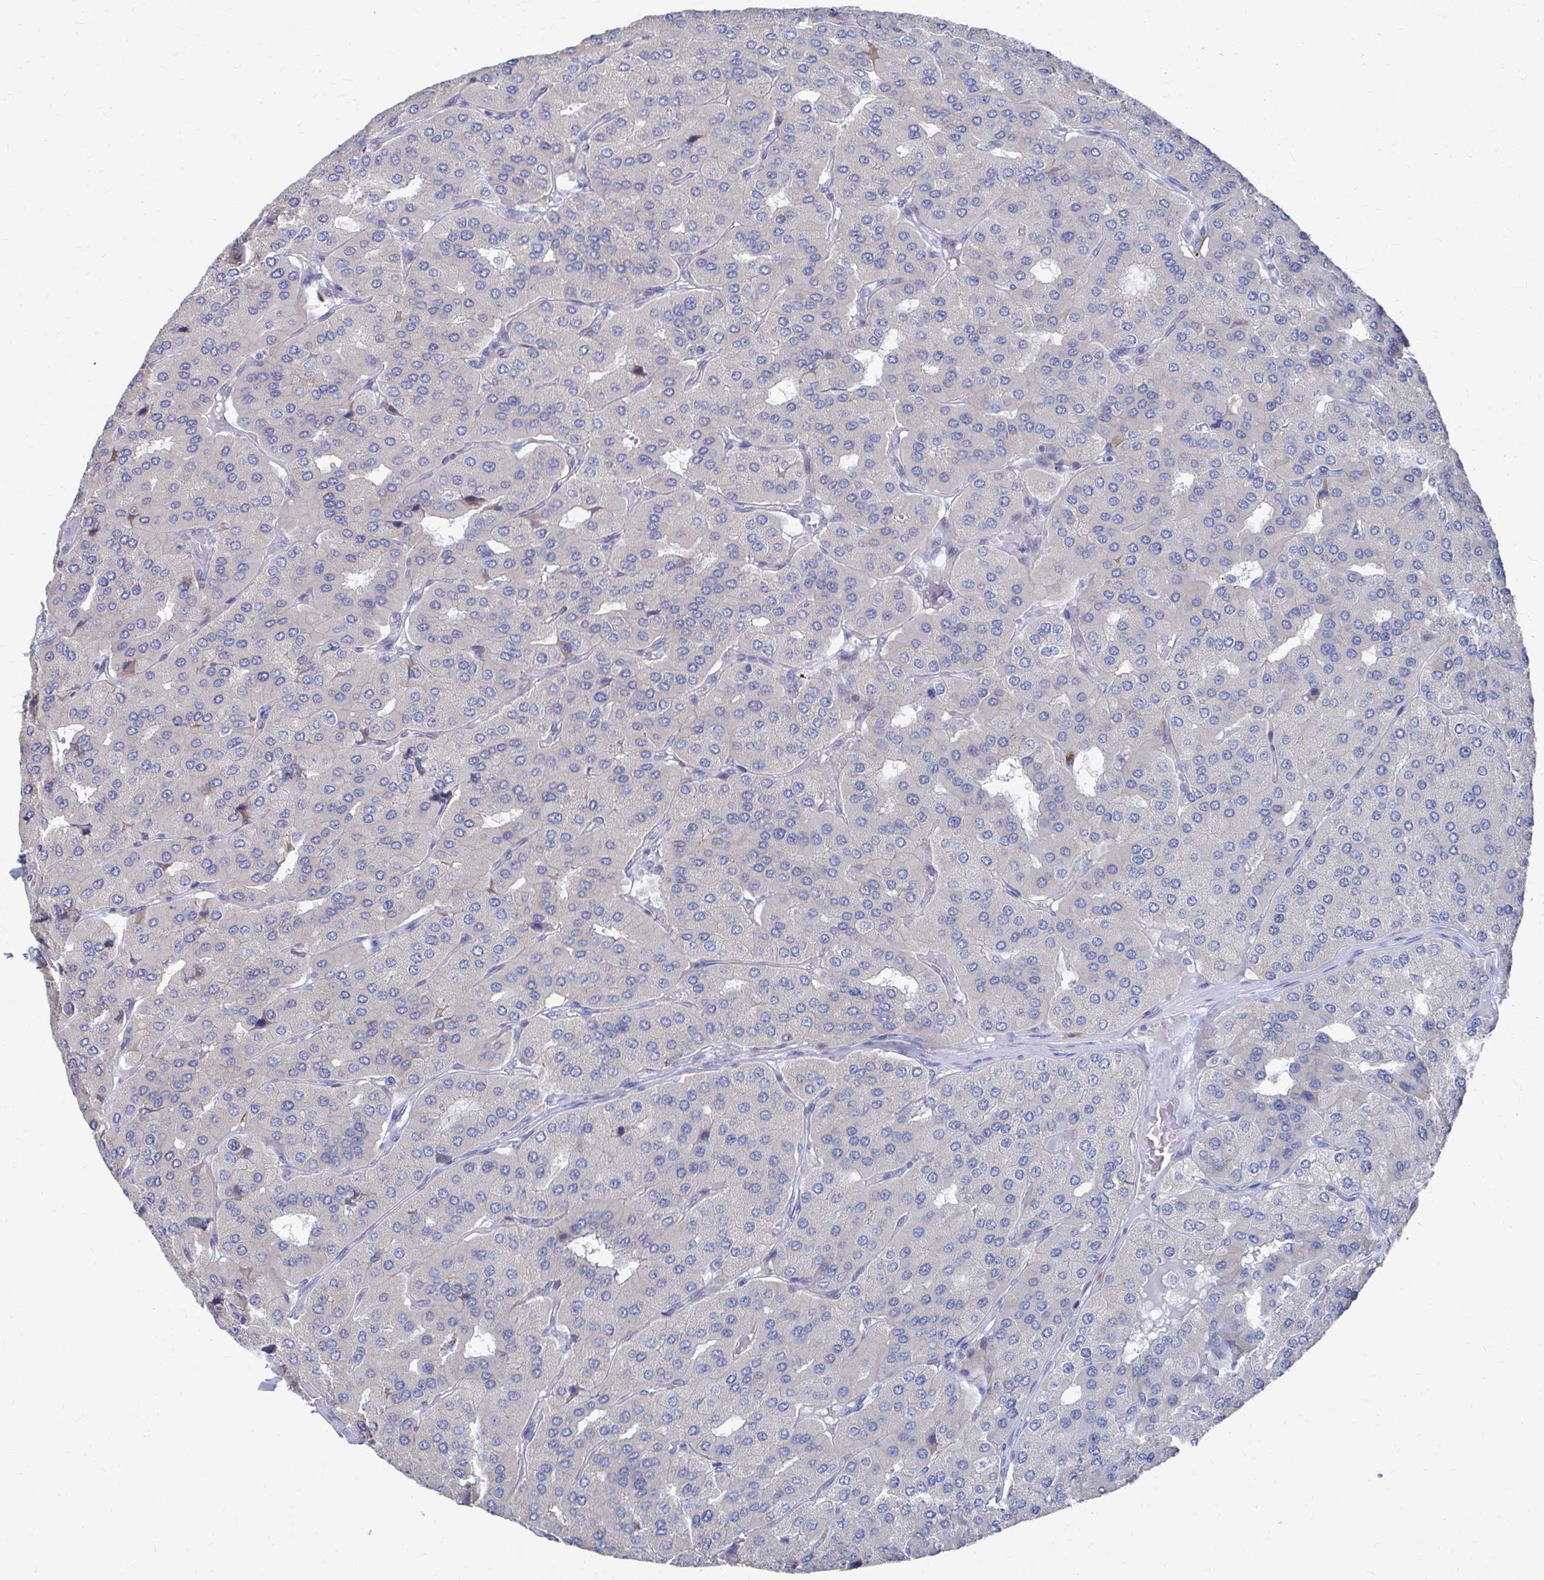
{"staining": {"intensity": "negative", "quantity": "none", "location": "none"}, "tissue": "parathyroid gland", "cell_type": "Glandular cells", "image_type": "normal", "snomed": [{"axis": "morphology", "description": "Normal tissue, NOS"}, {"axis": "morphology", "description": "Adenoma, NOS"}, {"axis": "topography", "description": "Parathyroid gland"}], "caption": "A micrograph of human parathyroid gland is negative for staining in glandular cells. (DAB (3,3'-diaminobenzidine) immunohistochemistry (IHC), high magnification).", "gene": "PLEKHG7", "patient": {"sex": "female", "age": 86}}